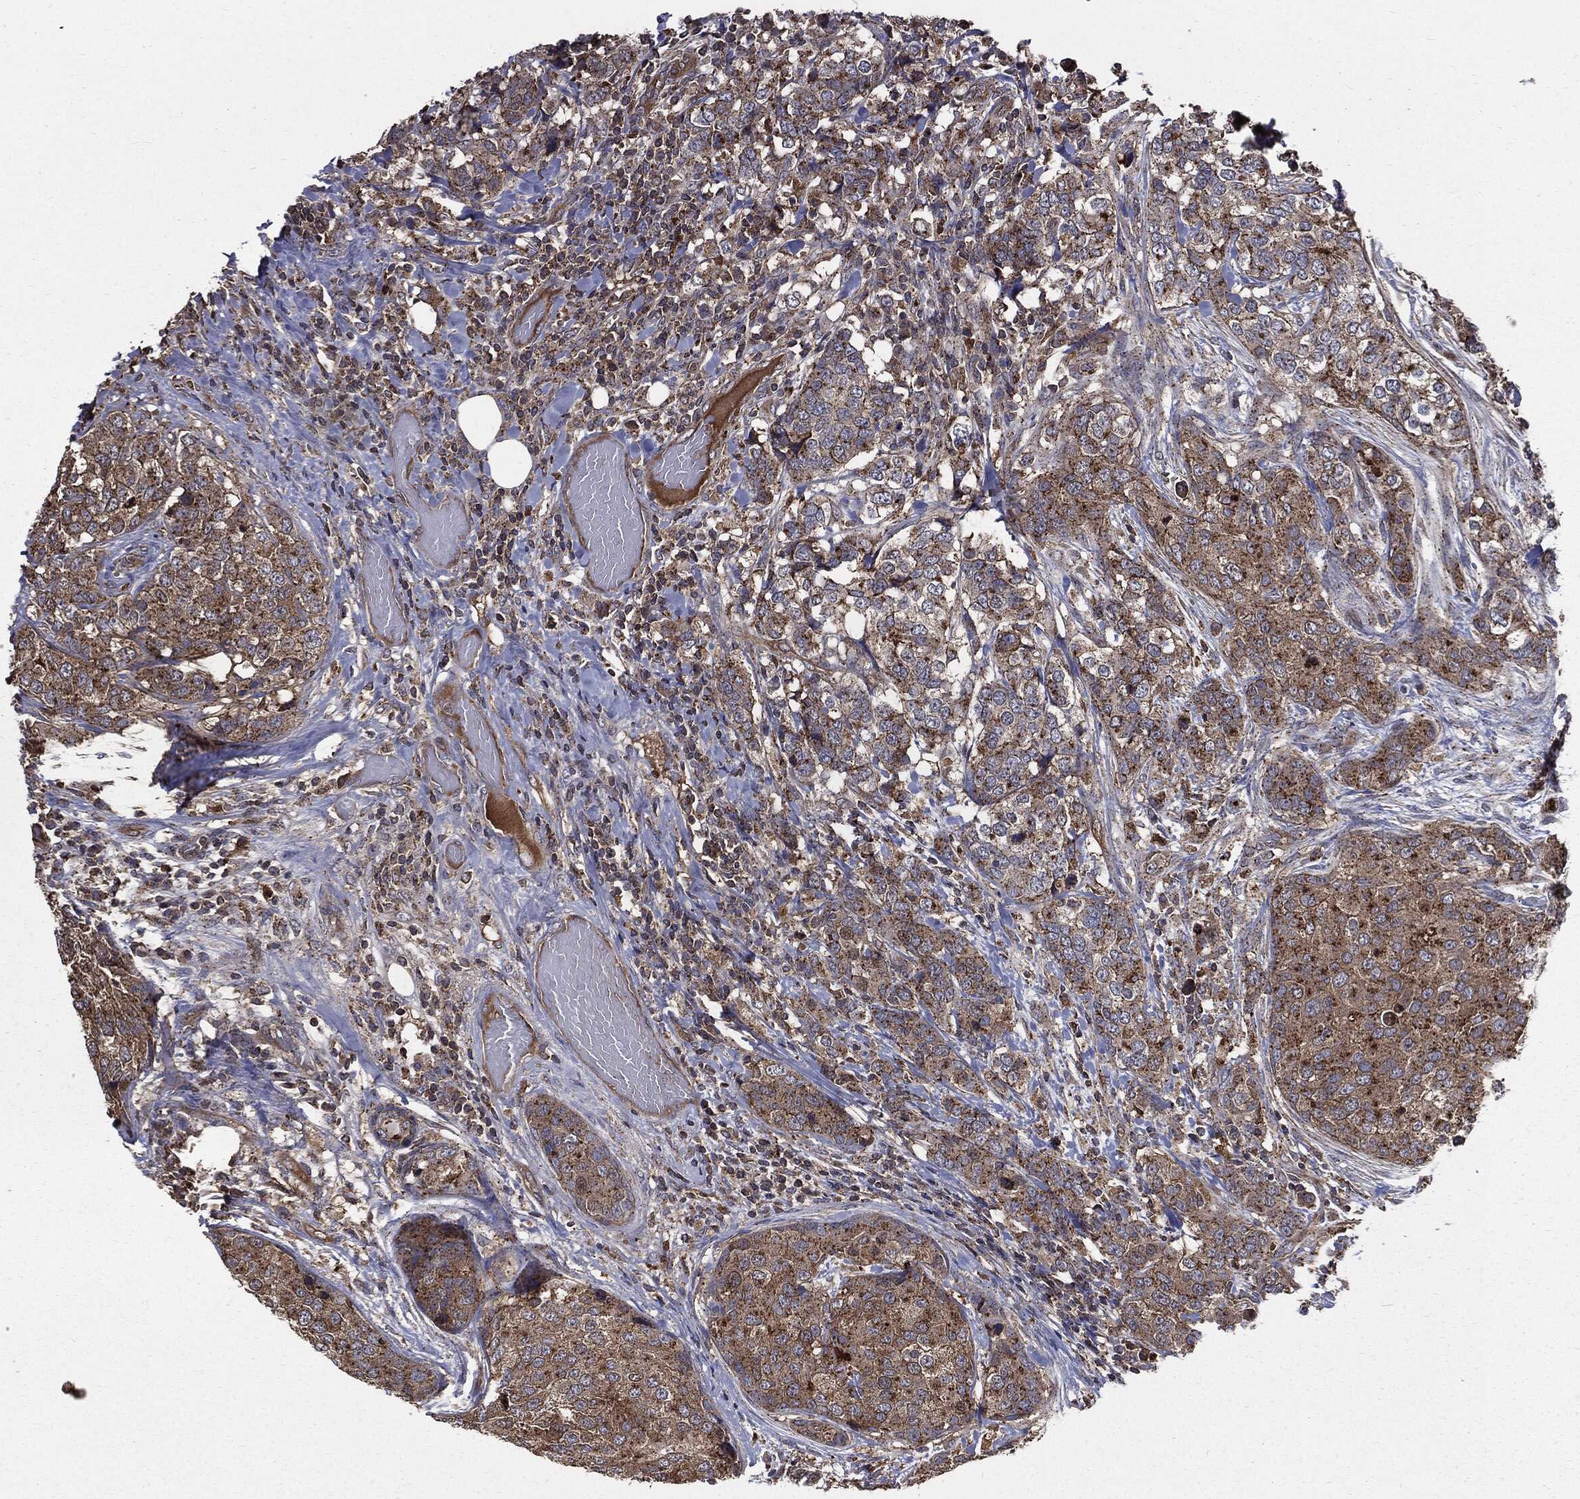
{"staining": {"intensity": "moderate", "quantity": ">75%", "location": "cytoplasmic/membranous"}, "tissue": "breast cancer", "cell_type": "Tumor cells", "image_type": "cancer", "snomed": [{"axis": "morphology", "description": "Lobular carcinoma"}, {"axis": "topography", "description": "Breast"}], "caption": "Breast cancer (lobular carcinoma) stained with IHC exhibits moderate cytoplasmic/membranous expression in approximately >75% of tumor cells. (DAB (3,3'-diaminobenzidine) = brown stain, brightfield microscopy at high magnification).", "gene": "PDCD6IP", "patient": {"sex": "female", "age": 59}}